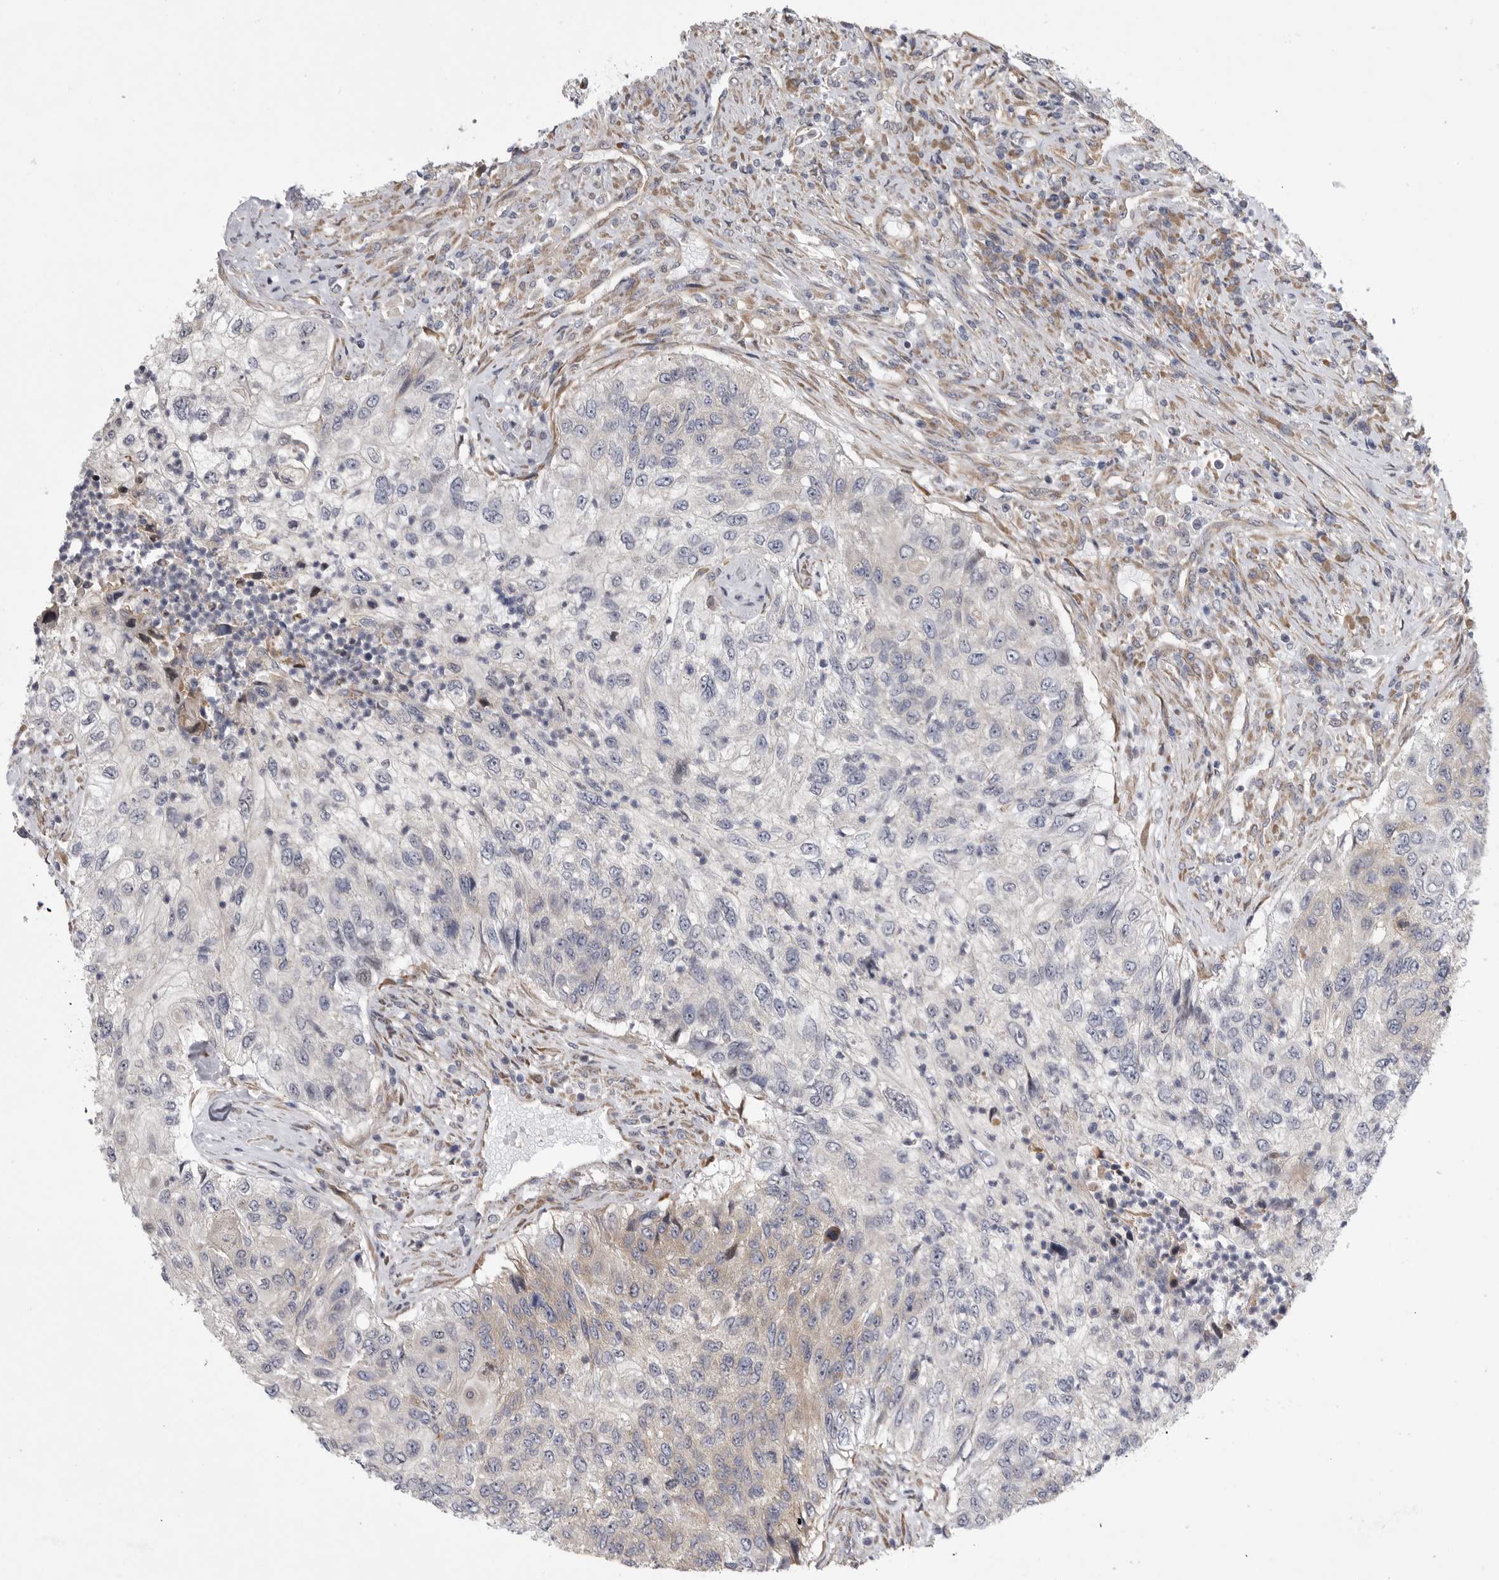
{"staining": {"intensity": "negative", "quantity": "none", "location": "none"}, "tissue": "urothelial cancer", "cell_type": "Tumor cells", "image_type": "cancer", "snomed": [{"axis": "morphology", "description": "Urothelial carcinoma, High grade"}, {"axis": "topography", "description": "Urinary bladder"}], "caption": "This is a histopathology image of immunohistochemistry (IHC) staining of urothelial cancer, which shows no staining in tumor cells.", "gene": "FBXO43", "patient": {"sex": "female", "age": 60}}